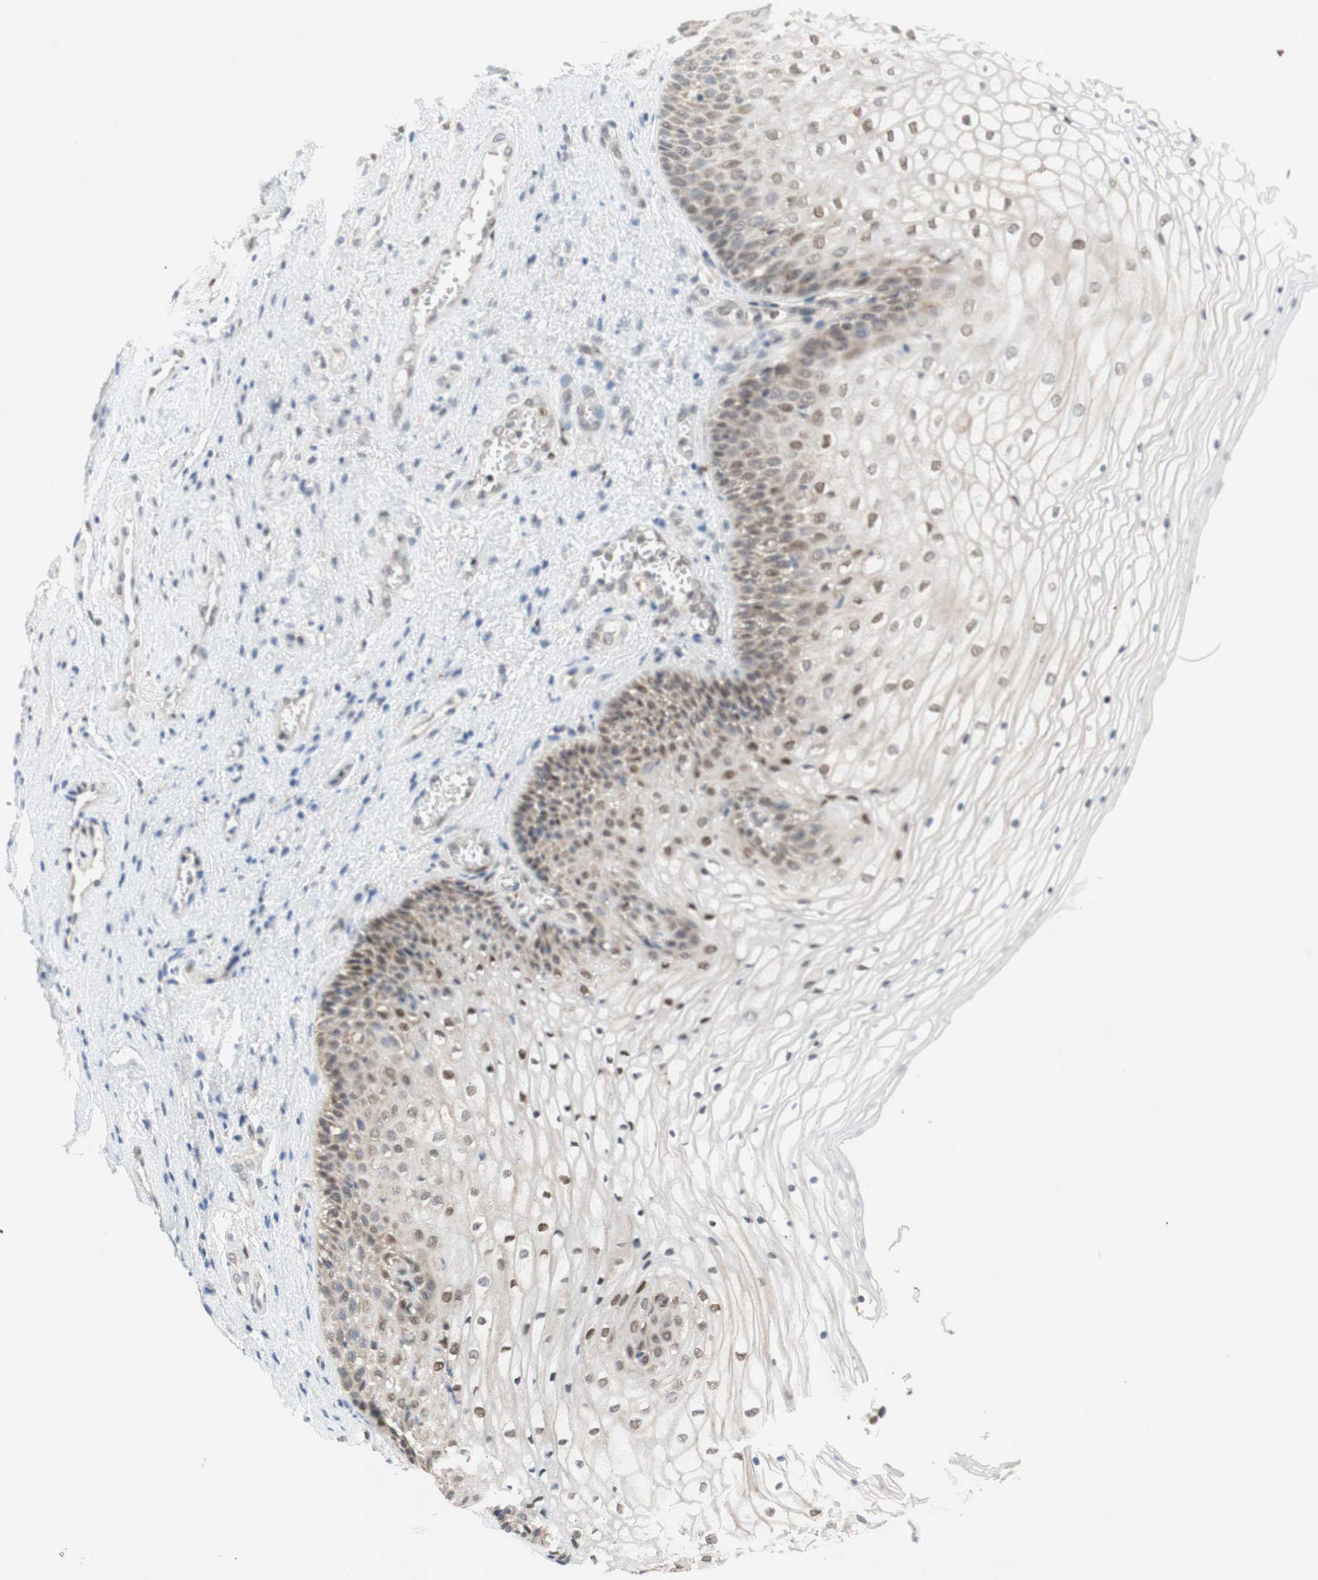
{"staining": {"intensity": "moderate", "quantity": "25%-75%", "location": "cytoplasmic/membranous,nuclear"}, "tissue": "vagina", "cell_type": "Squamous epithelial cells", "image_type": "normal", "snomed": [{"axis": "morphology", "description": "Normal tissue, NOS"}, {"axis": "topography", "description": "Vagina"}], "caption": "IHC histopathology image of unremarkable human vagina stained for a protein (brown), which demonstrates medium levels of moderate cytoplasmic/membranous,nuclear expression in about 25%-75% of squamous epithelial cells.", "gene": "DNMT3A", "patient": {"sex": "female", "age": 34}}